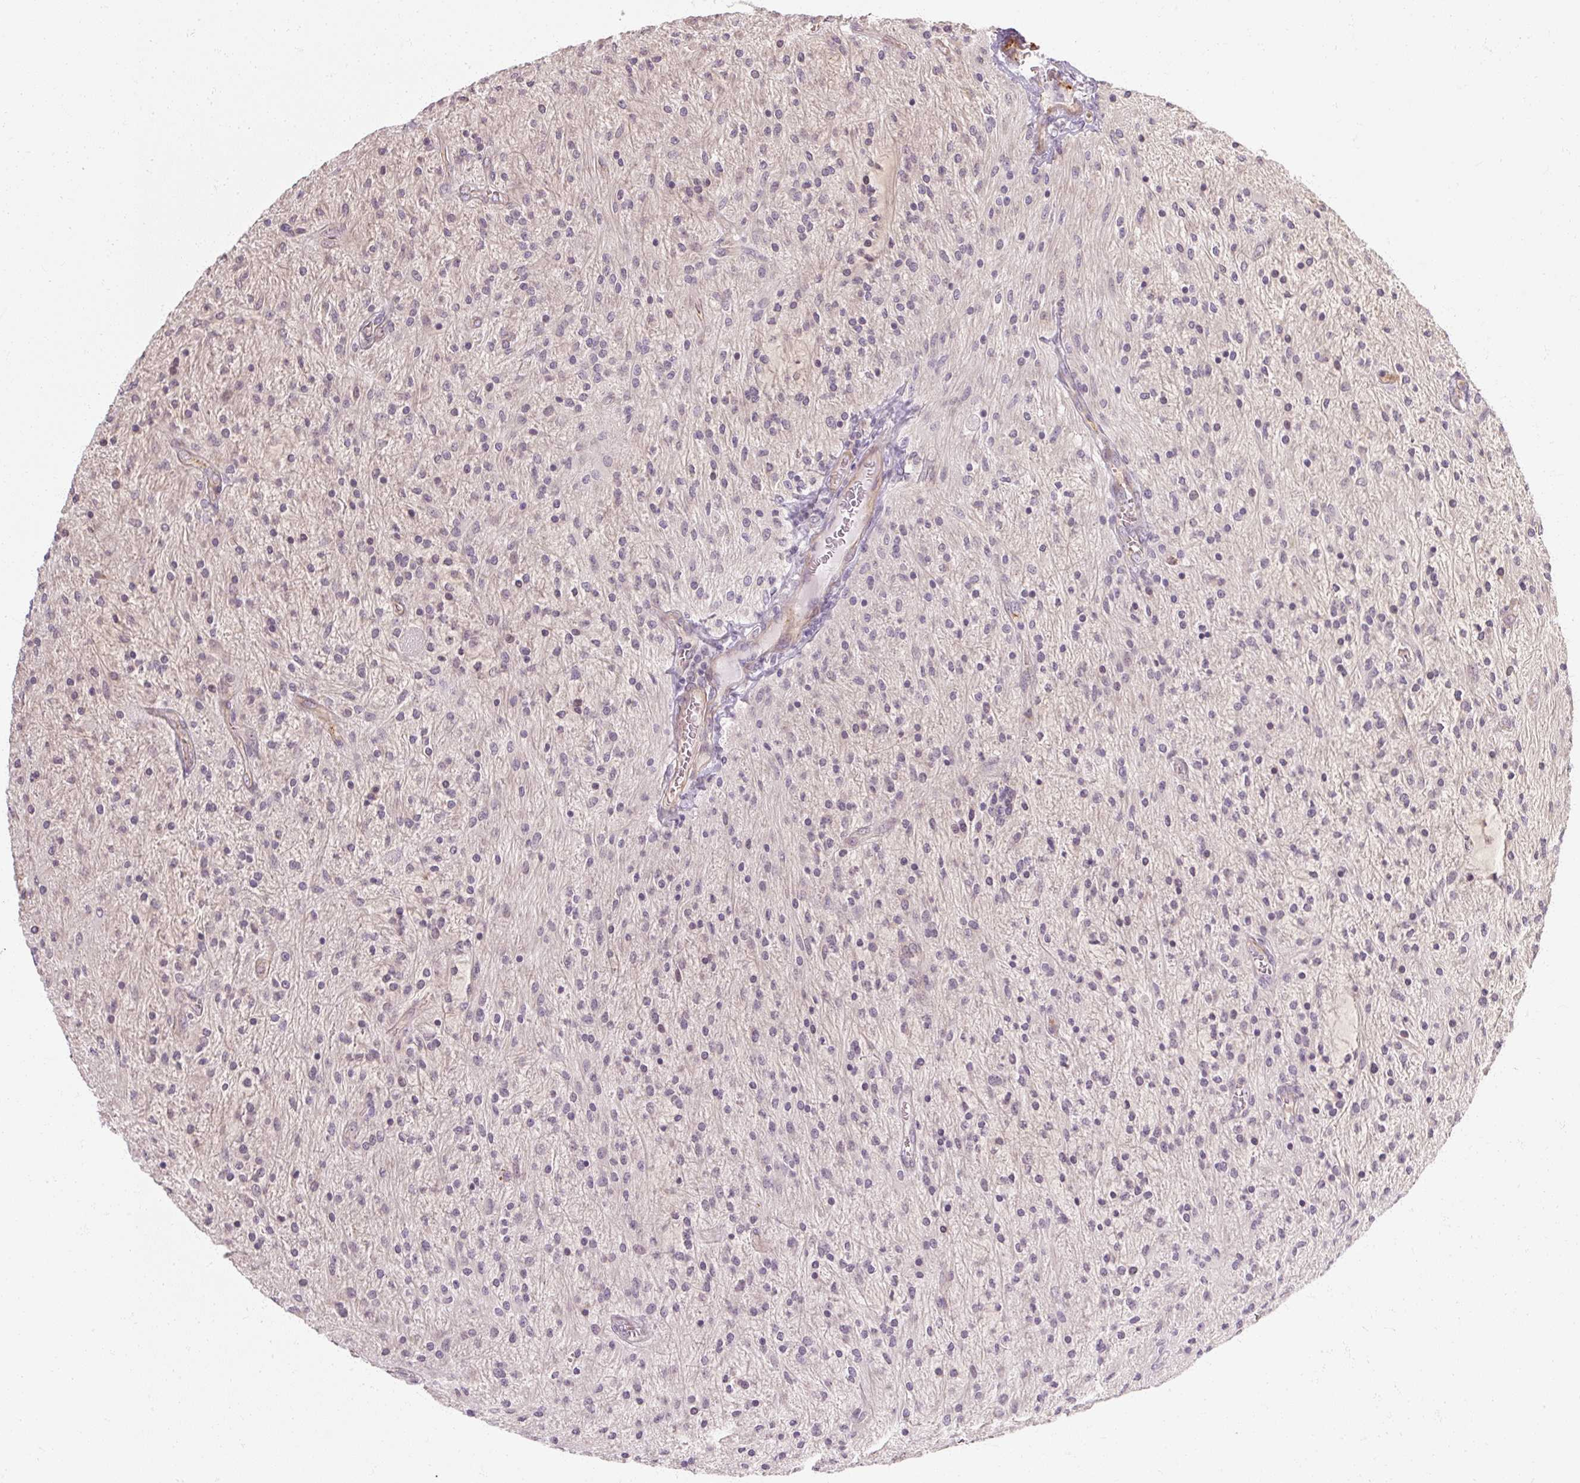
{"staining": {"intensity": "negative", "quantity": "none", "location": "none"}, "tissue": "glioma", "cell_type": "Tumor cells", "image_type": "cancer", "snomed": [{"axis": "morphology", "description": "Glioma, malignant, Low grade"}, {"axis": "topography", "description": "Cerebellum"}], "caption": "The photomicrograph displays no significant positivity in tumor cells of glioma.", "gene": "RB1CC1", "patient": {"sex": "female", "age": 14}}